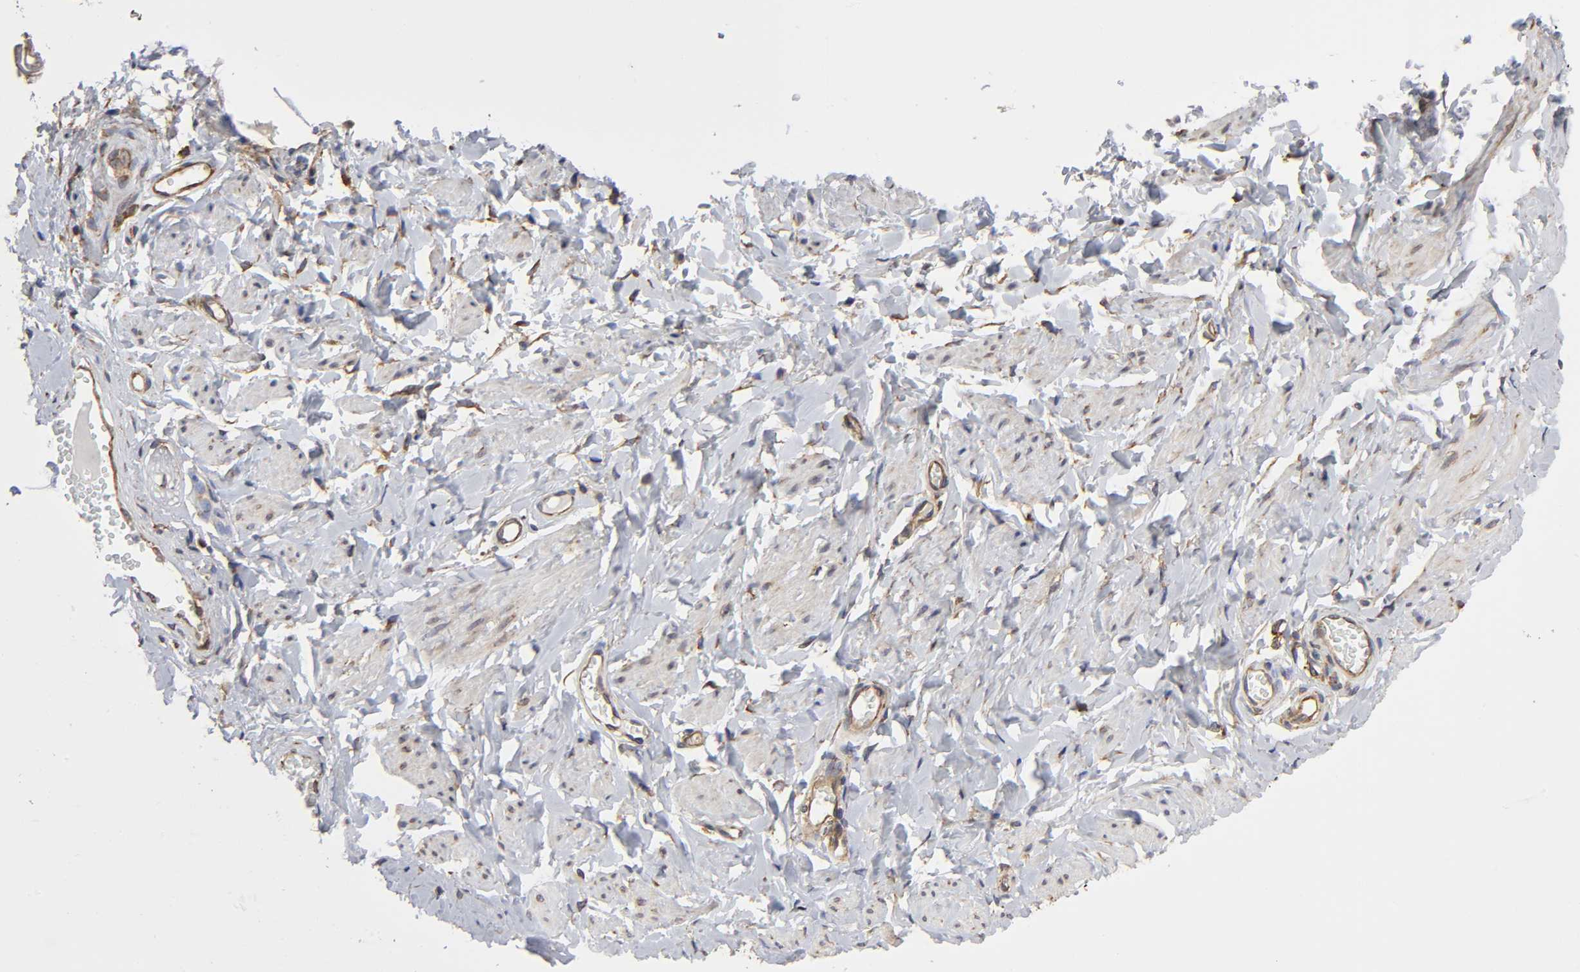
{"staining": {"intensity": "moderate", "quantity": ">75%", "location": "cytoplasmic/membranous"}, "tissue": "vagina", "cell_type": "Squamous epithelial cells", "image_type": "normal", "snomed": [{"axis": "morphology", "description": "Normal tissue, NOS"}, {"axis": "topography", "description": "Vagina"}], "caption": "High-power microscopy captured an immunohistochemistry (IHC) histopathology image of unremarkable vagina, revealing moderate cytoplasmic/membranous staining in approximately >75% of squamous epithelial cells. (Brightfield microscopy of DAB IHC at high magnification).", "gene": "RPL14", "patient": {"sex": "female", "age": 55}}